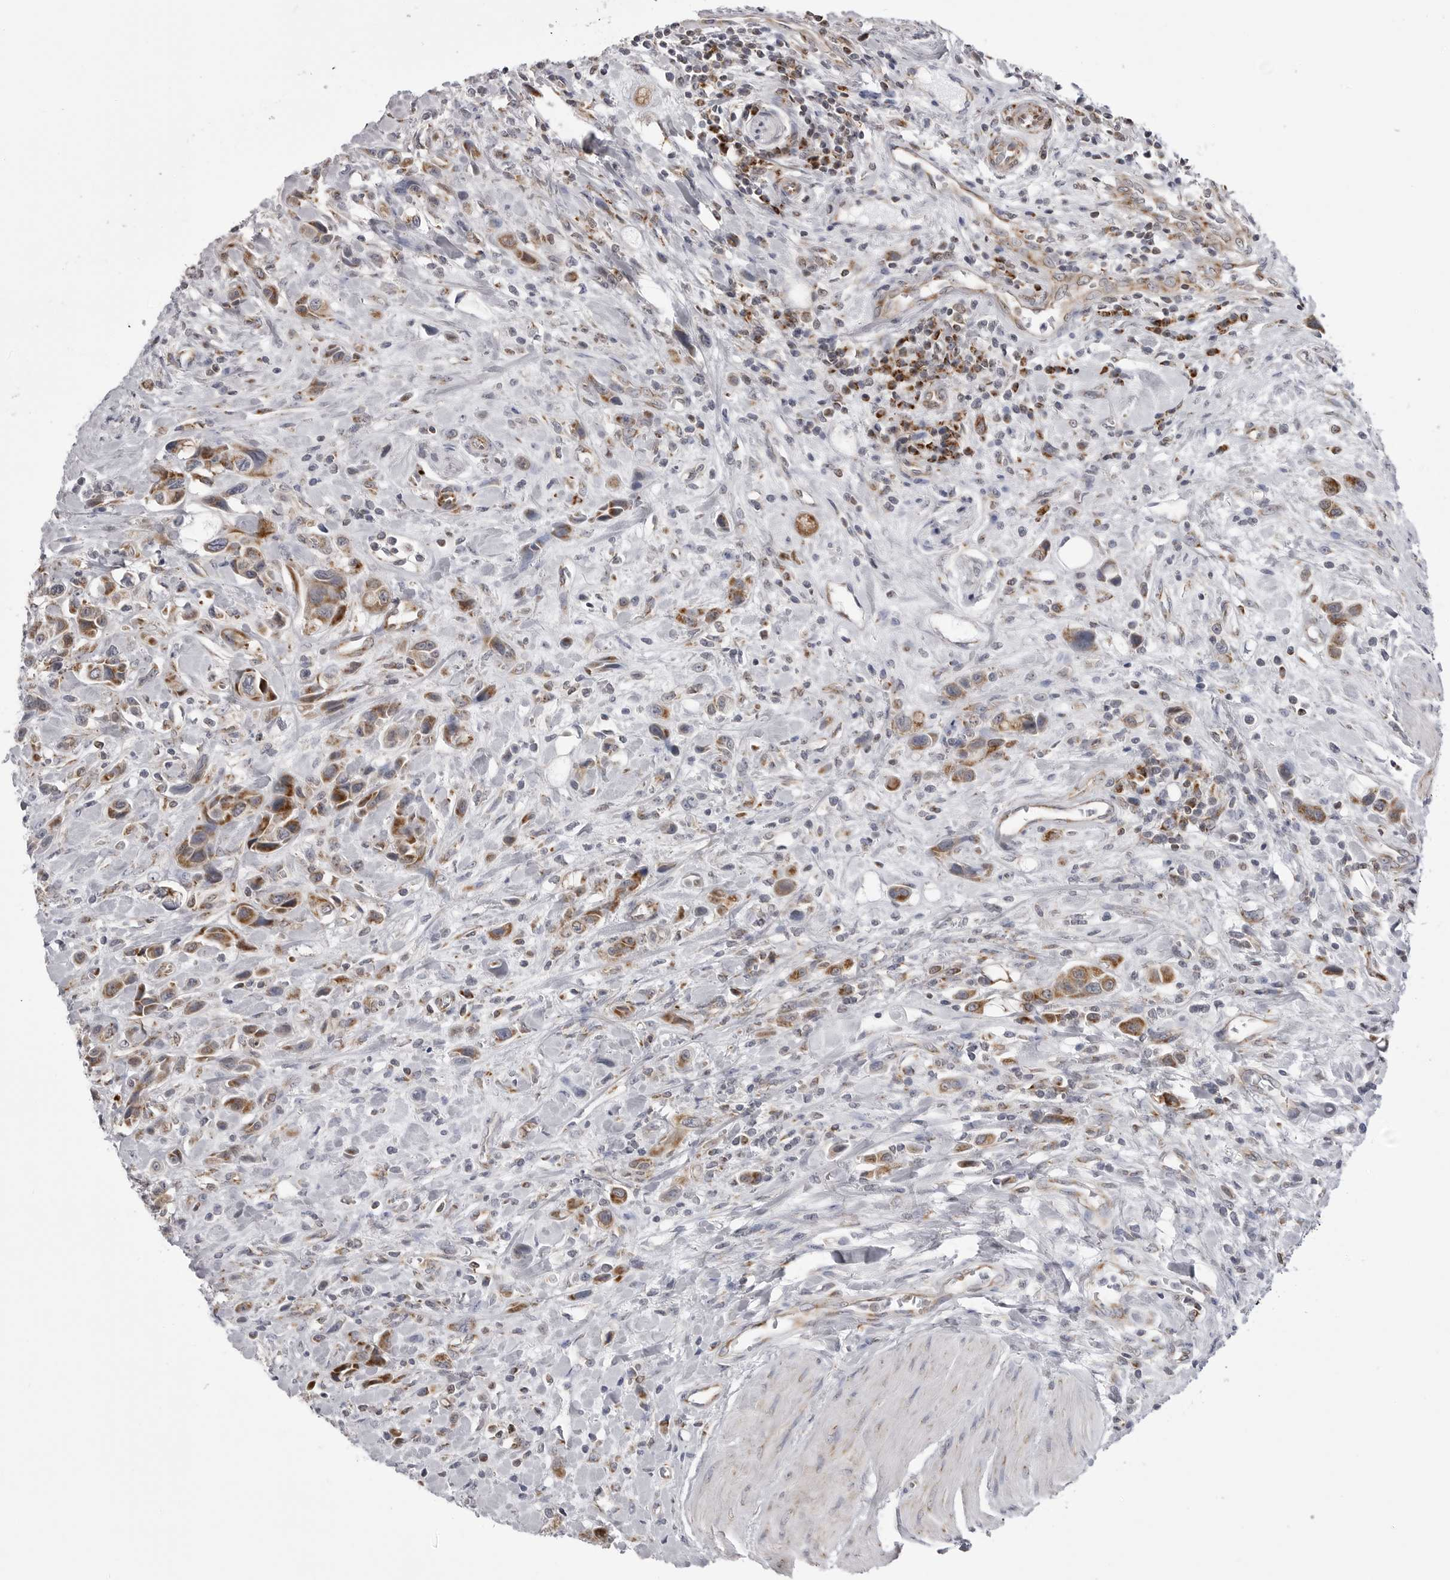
{"staining": {"intensity": "moderate", "quantity": ">75%", "location": "cytoplasmic/membranous"}, "tissue": "urothelial cancer", "cell_type": "Tumor cells", "image_type": "cancer", "snomed": [{"axis": "morphology", "description": "Urothelial carcinoma, High grade"}, {"axis": "topography", "description": "Urinary bladder"}], "caption": "Urothelial carcinoma (high-grade) stained with DAB (3,3'-diaminobenzidine) immunohistochemistry displays medium levels of moderate cytoplasmic/membranous positivity in approximately >75% of tumor cells. (brown staining indicates protein expression, while blue staining denotes nuclei).", "gene": "FH", "patient": {"sex": "male", "age": 50}}